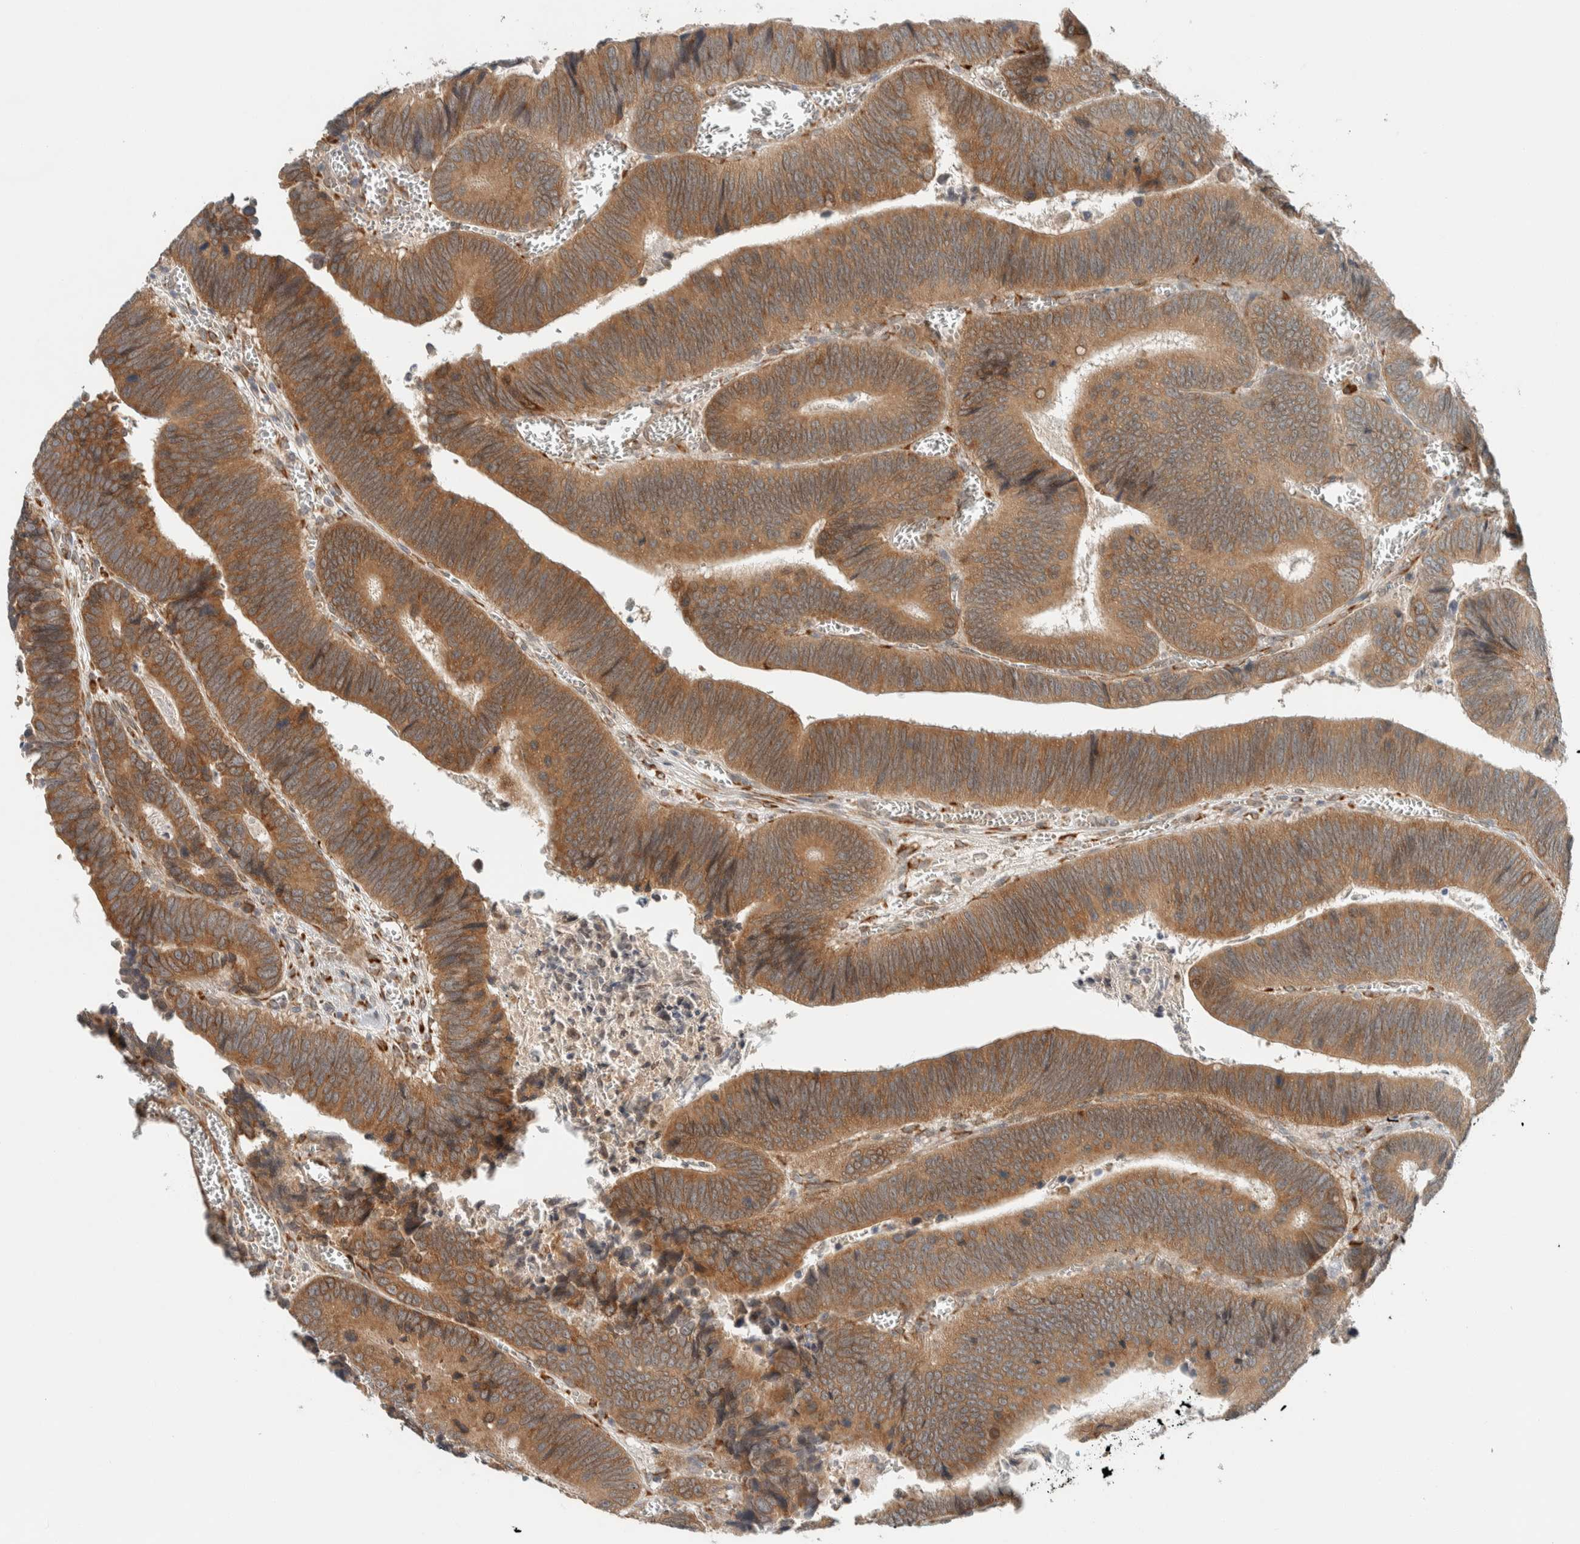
{"staining": {"intensity": "moderate", "quantity": ">75%", "location": "cytoplasmic/membranous"}, "tissue": "colorectal cancer", "cell_type": "Tumor cells", "image_type": "cancer", "snomed": [{"axis": "morphology", "description": "Inflammation, NOS"}, {"axis": "morphology", "description": "Adenocarcinoma, NOS"}, {"axis": "topography", "description": "Colon"}], "caption": "Human colorectal cancer (adenocarcinoma) stained with a protein marker shows moderate staining in tumor cells.", "gene": "CTBP2", "patient": {"sex": "male", "age": 72}}